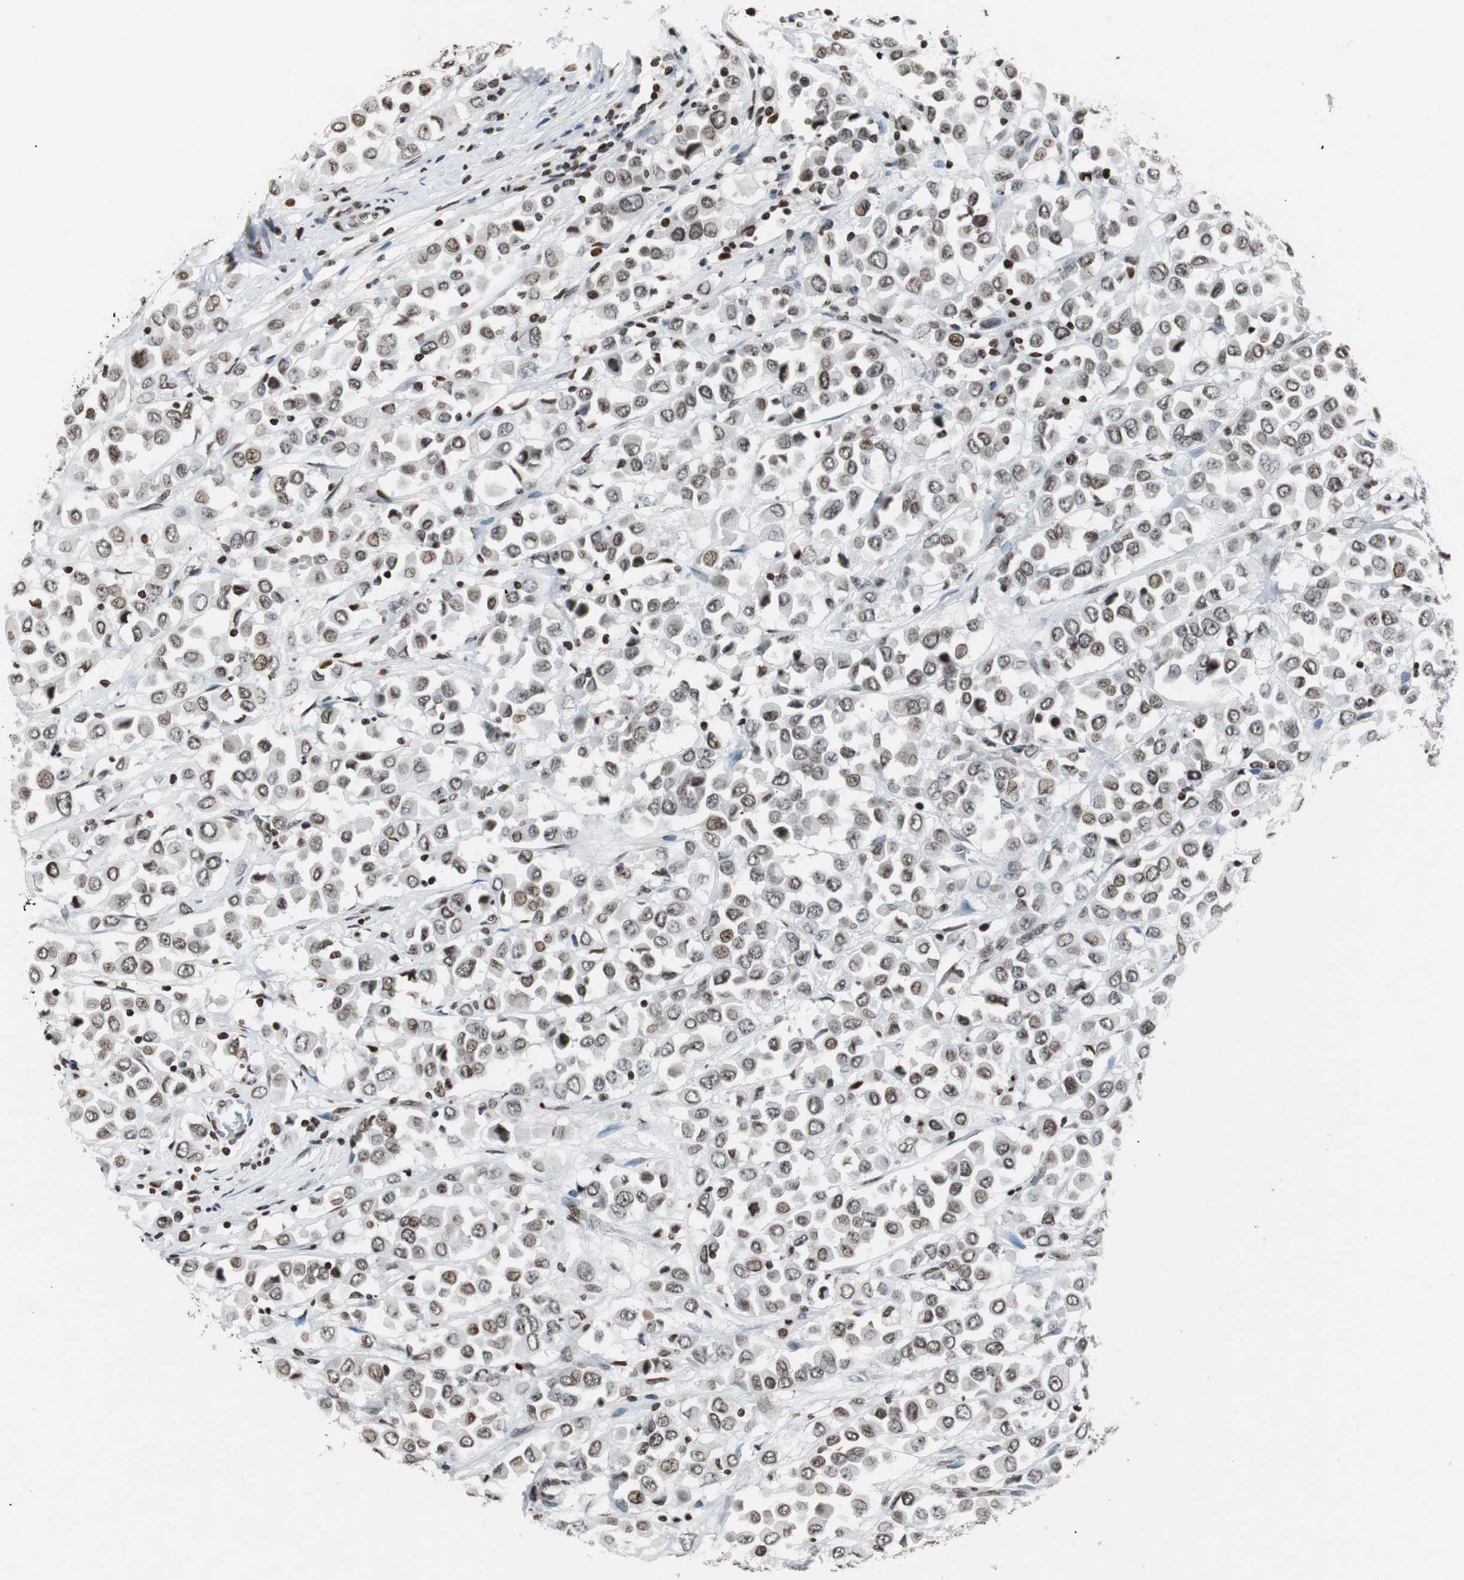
{"staining": {"intensity": "strong", "quantity": ">75%", "location": "nuclear"}, "tissue": "breast cancer", "cell_type": "Tumor cells", "image_type": "cancer", "snomed": [{"axis": "morphology", "description": "Duct carcinoma"}, {"axis": "topography", "description": "Breast"}], "caption": "A photomicrograph showing strong nuclear expression in approximately >75% of tumor cells in breast cancer (intraductal carcinoma), as visualized by brown immunohistochemical staining.", "gene": "PAXIP1", "patient": {"sex": "female", "age": 61}}